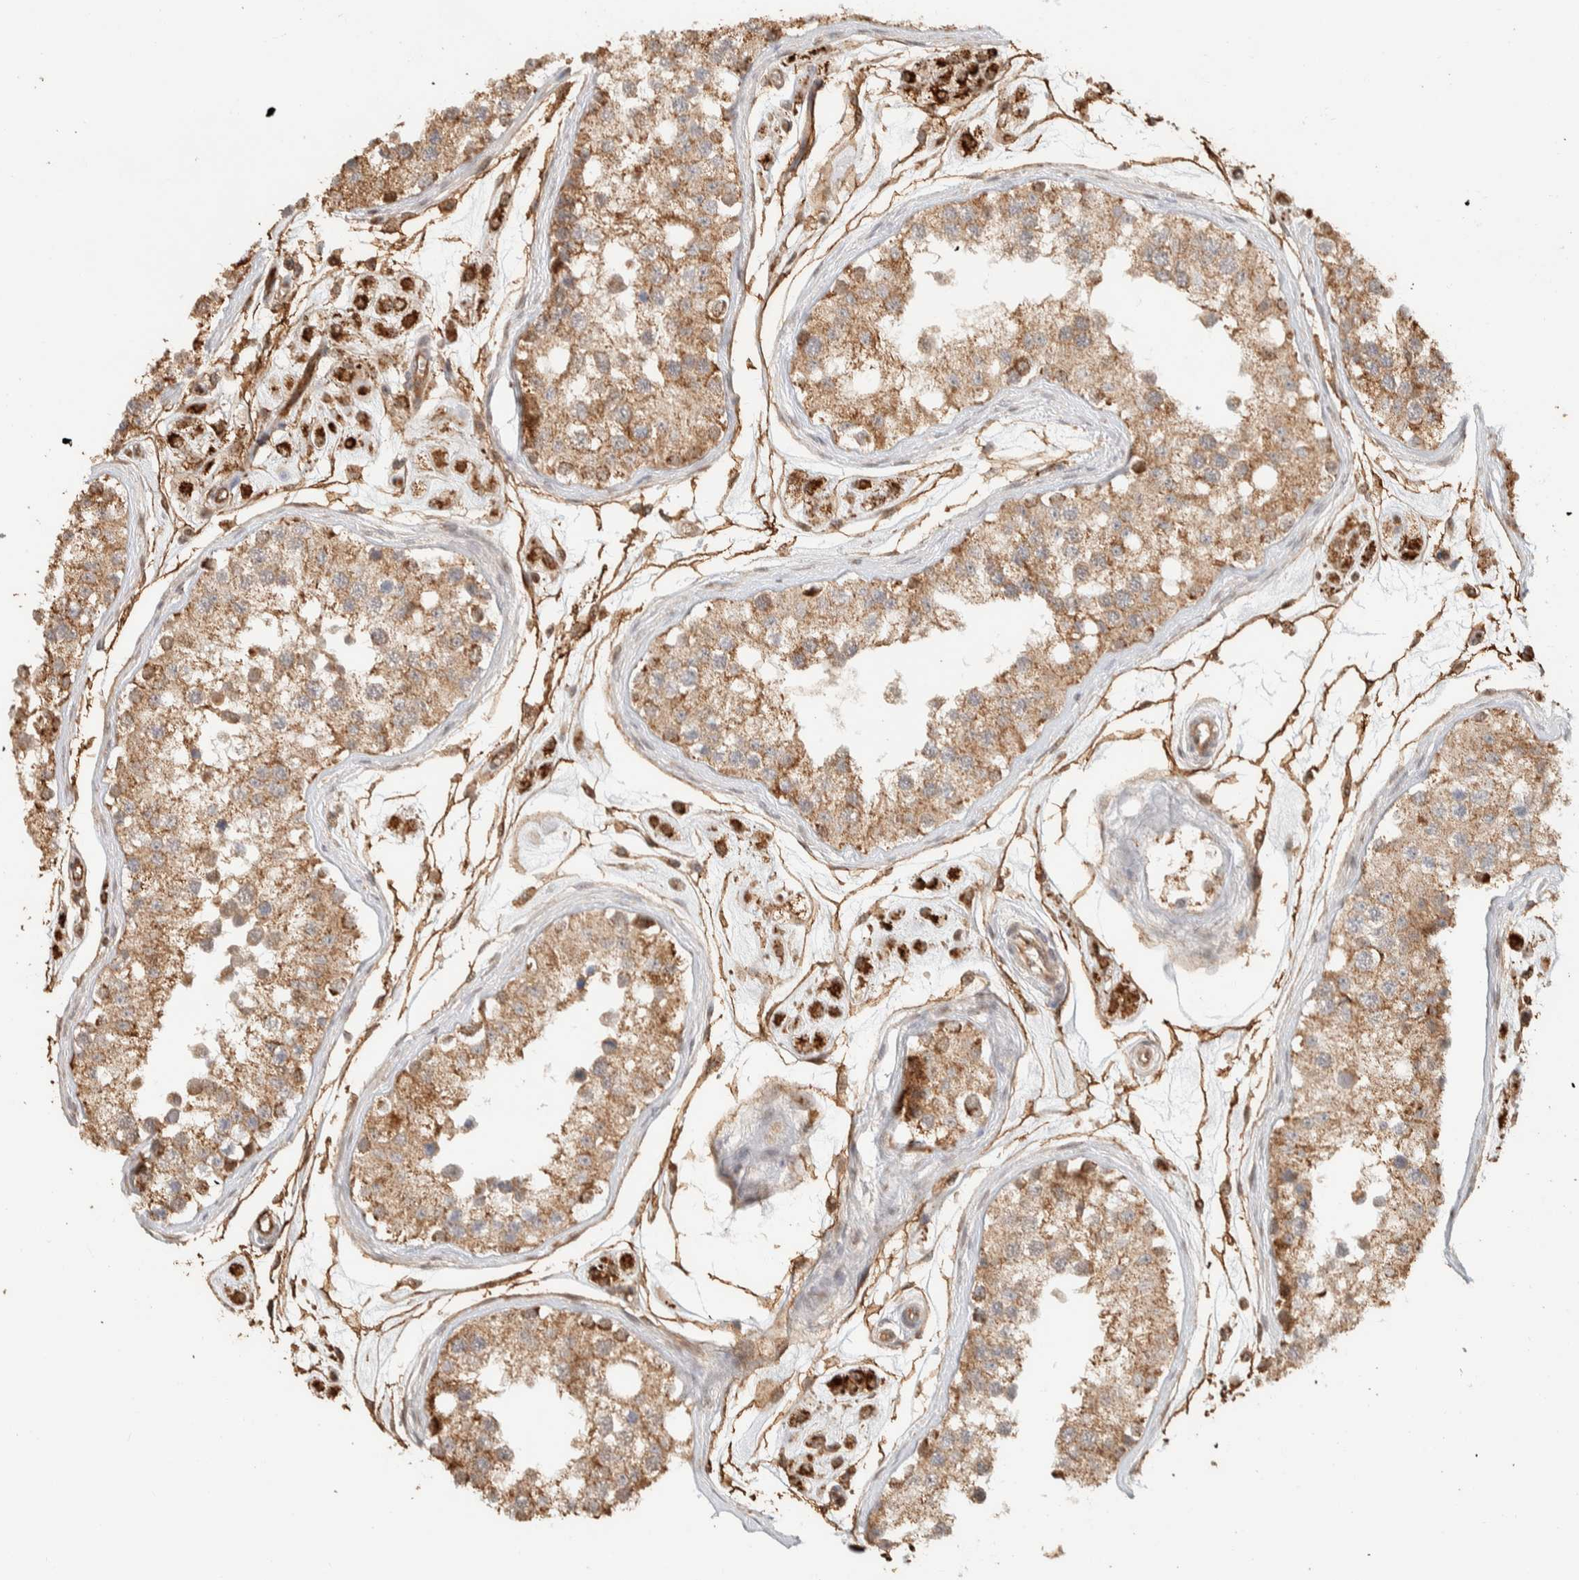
{"staining": {"intensity": "moderate", "quantity": ">75%", "location": "cytoplasmic/membranous"}, "tissue": "testis", "cell_type": "Cells in seminiferous ducts", "image_type": "normal", "snomed": [{"axis": "morphology", "description": "Normal tissue, NOS"}, {"axis": "morphology", "description": "Adenocarcinoma, metastatic, NOS"}, {"axis": "topography", "description": "Testis"}], "caption": "A brown stain labels moderate cytoplasmic/membranous staining of a protein in cells in seminiferous ducts of normal testis.", "gene": "KIF9", "patient": {"sex": "male", "age": 26}}